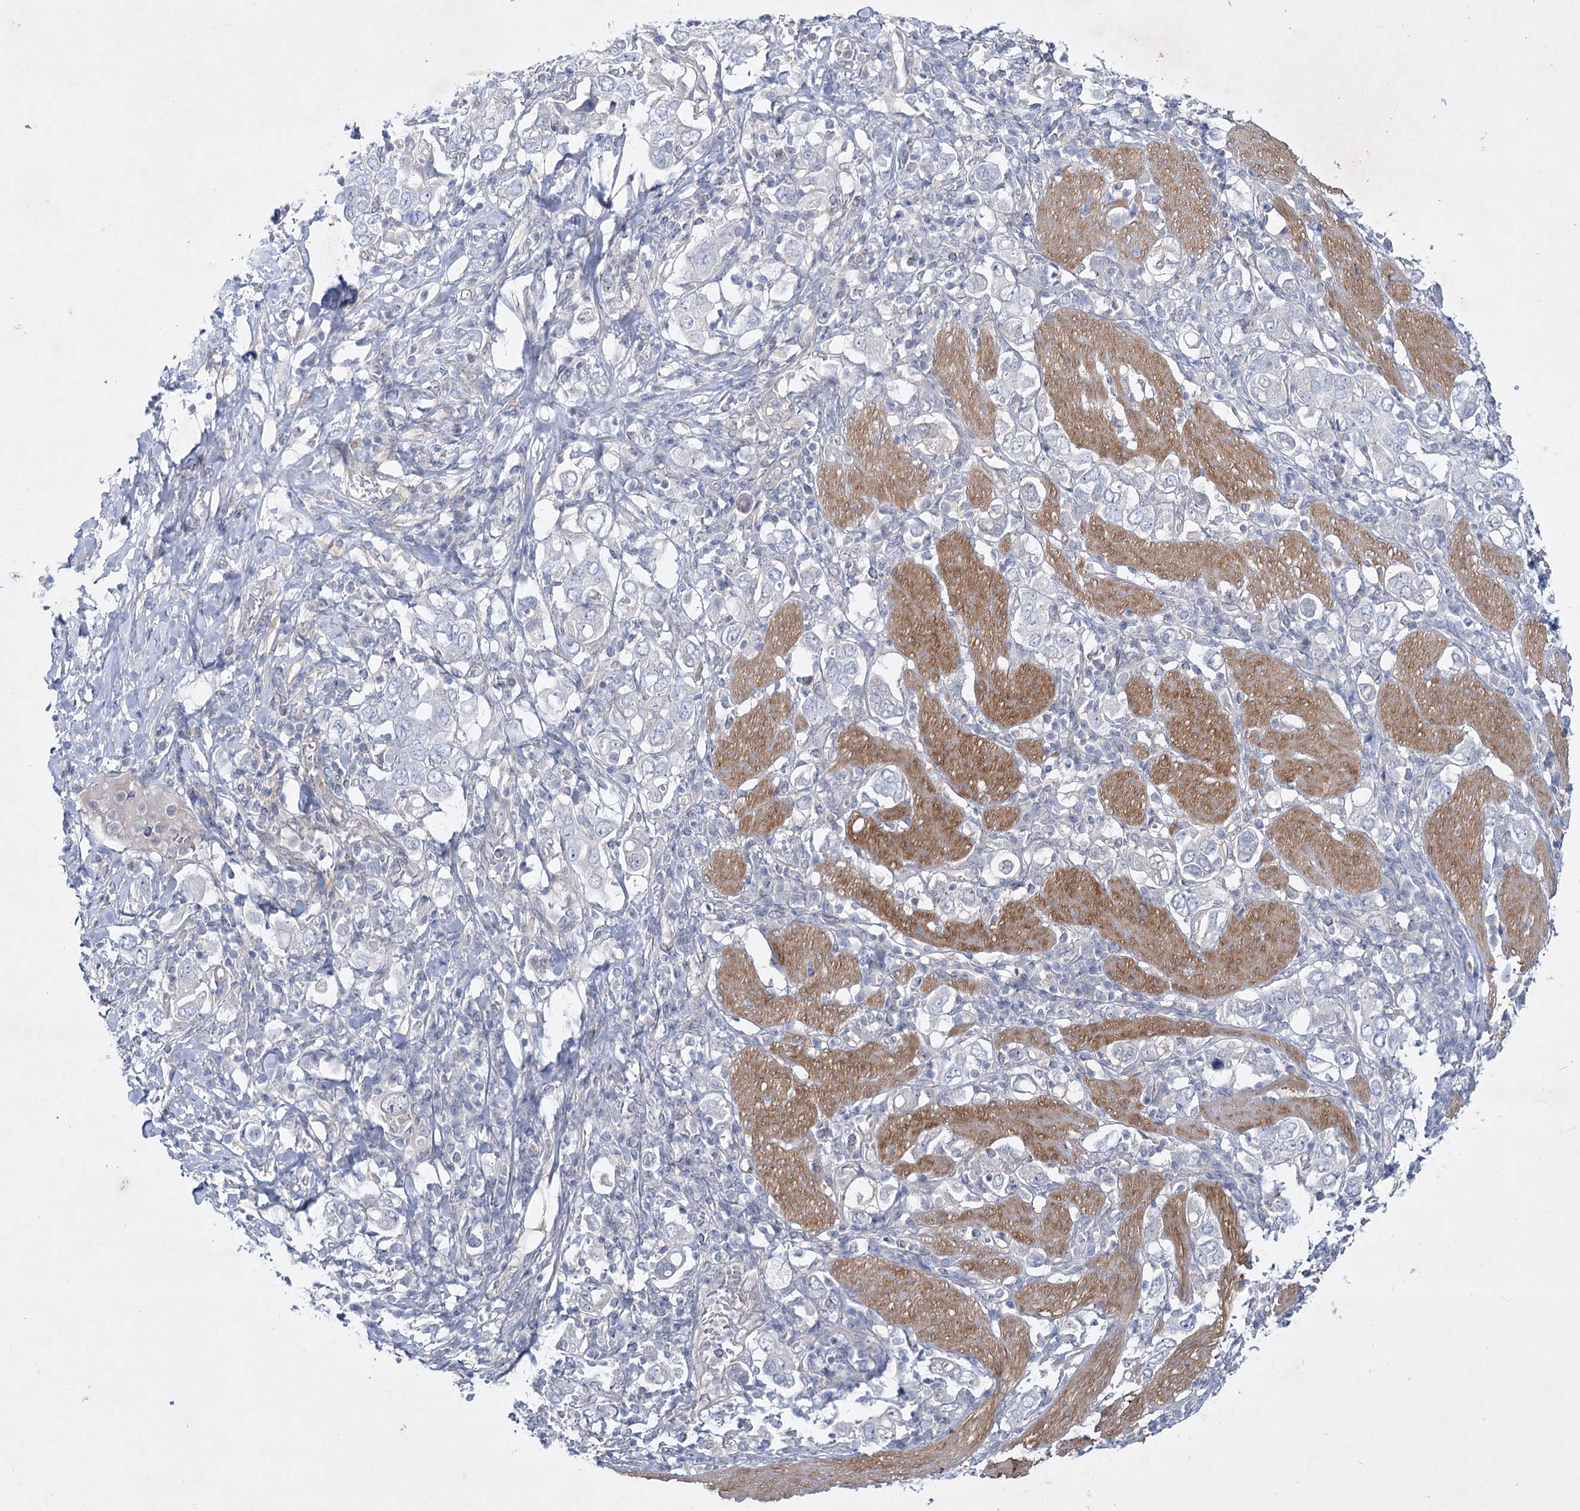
{"staining": {"intensity": "negative", "quantity": "none", "location": "none"}, "tissue": "stomach cancer", "cell_type": "Tumor cells", "image_type": "cancer", "snomed": [{"axis": "morphology", "description": "Adenocarcinoma, NOS"}, {"axis": "topography", "description": "Stomach, upper"}], "caption": "Immunohistochemistry (IHC) of human adenocarcinoma (stomach) demonstrates no positivity in tumor cells.", "gene": "AAMDC", "patient": {"sex": "male", "age": 62}}